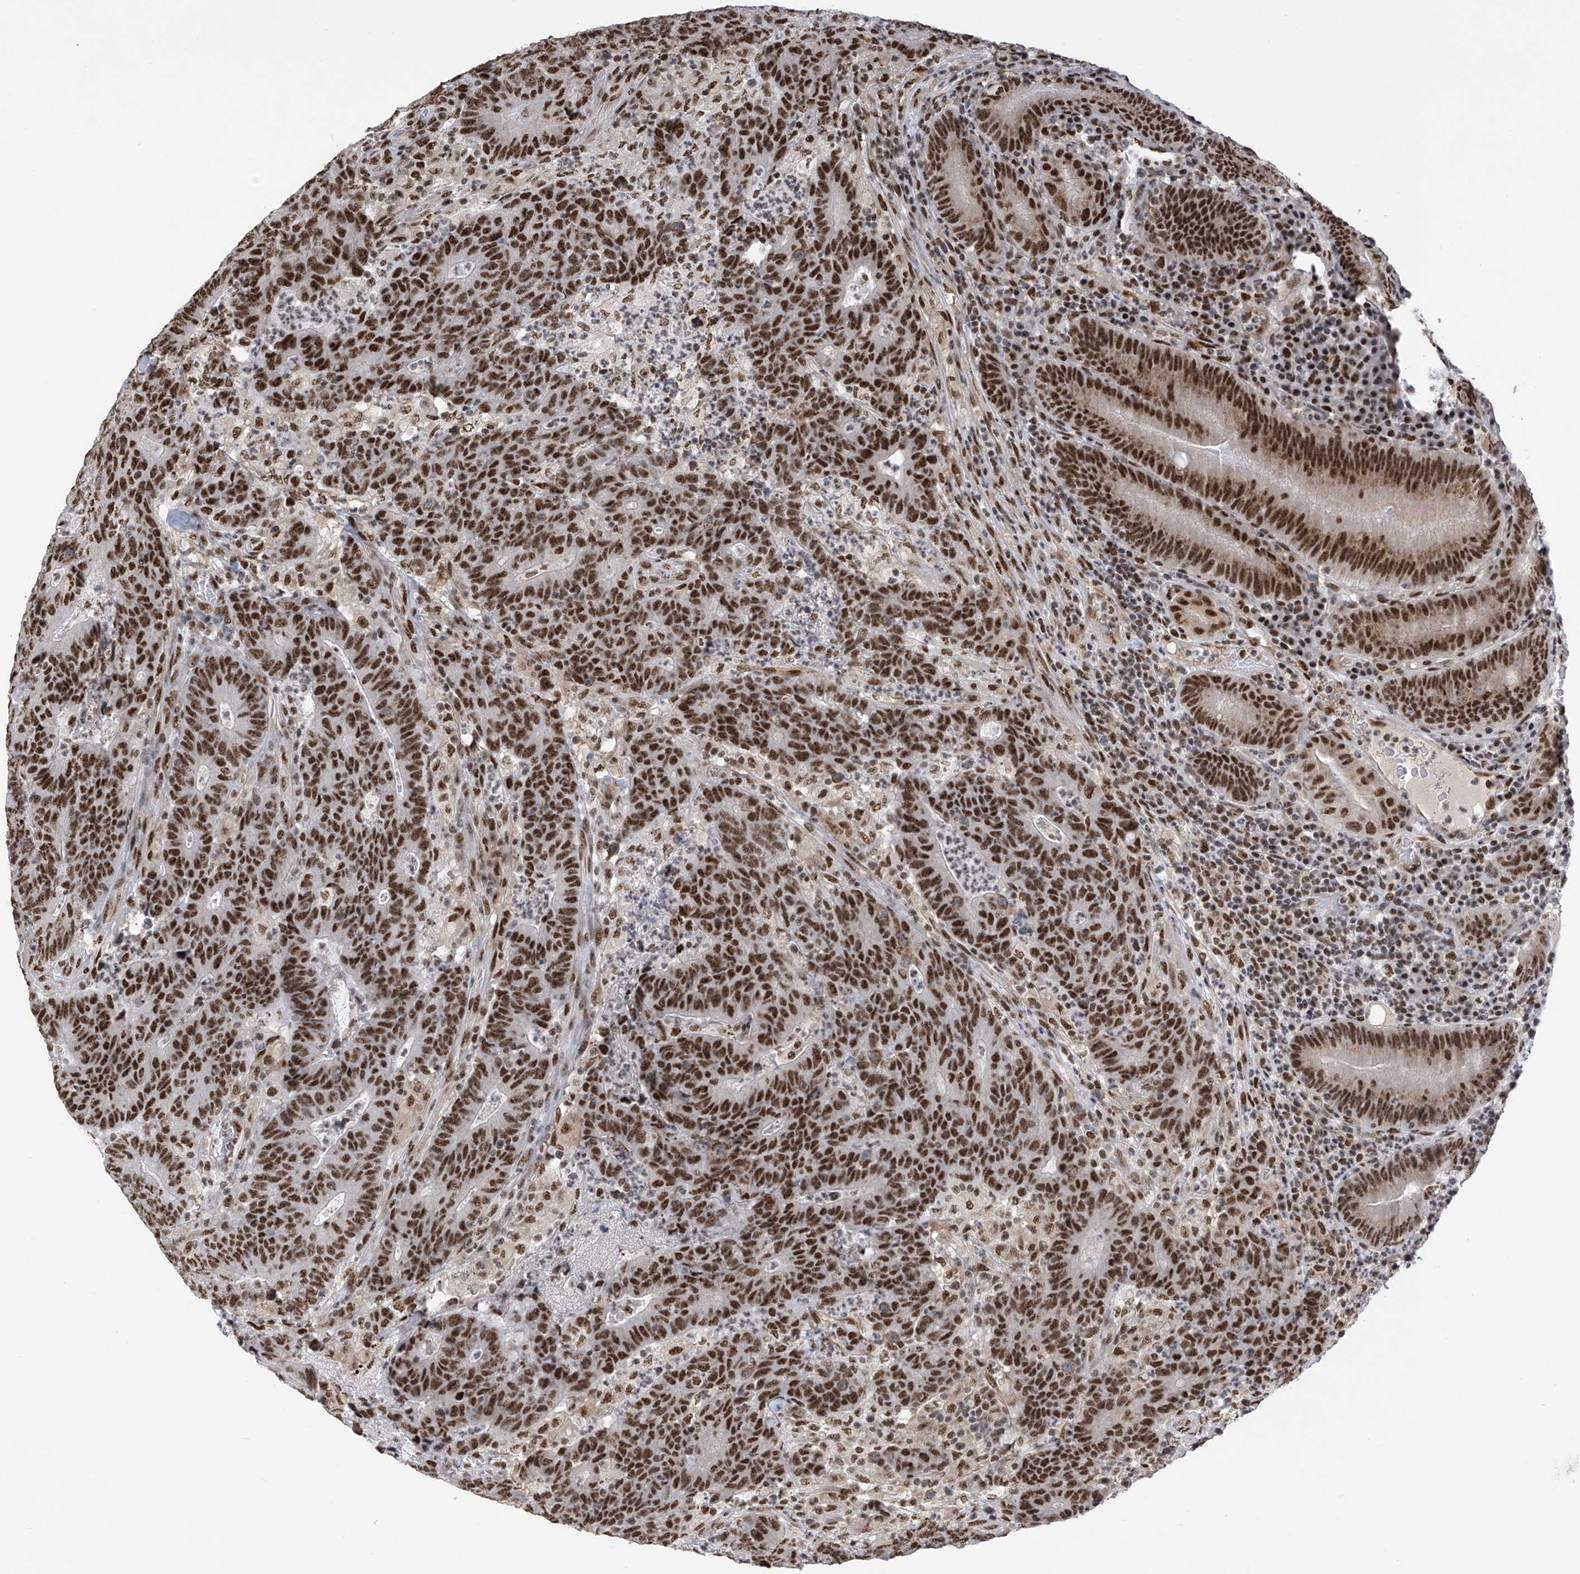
{"staining": {"intensity": "strong", "quantity": ">75%", "location": "nuclear"}, "tissue": "colorectal cancer", "cell_type": "Tumor cells", "image_type": "cancer", "snomed": [{"axis": "morphology", "description": "Normal tissue, NOS"}, {"axis": "morphology", "description": "Adenocarcinoma, NOS"}, {"axis": "topography", "description": "Colon"}], "caption": "Immunohistochemistry (IHC) of adenocarcinoma (colorectal) exhibits high levels of strong nuclear staining in about >75% of tumor cells.", "gene": "APLF", "patient": {"sex": "female", "age": 75}}